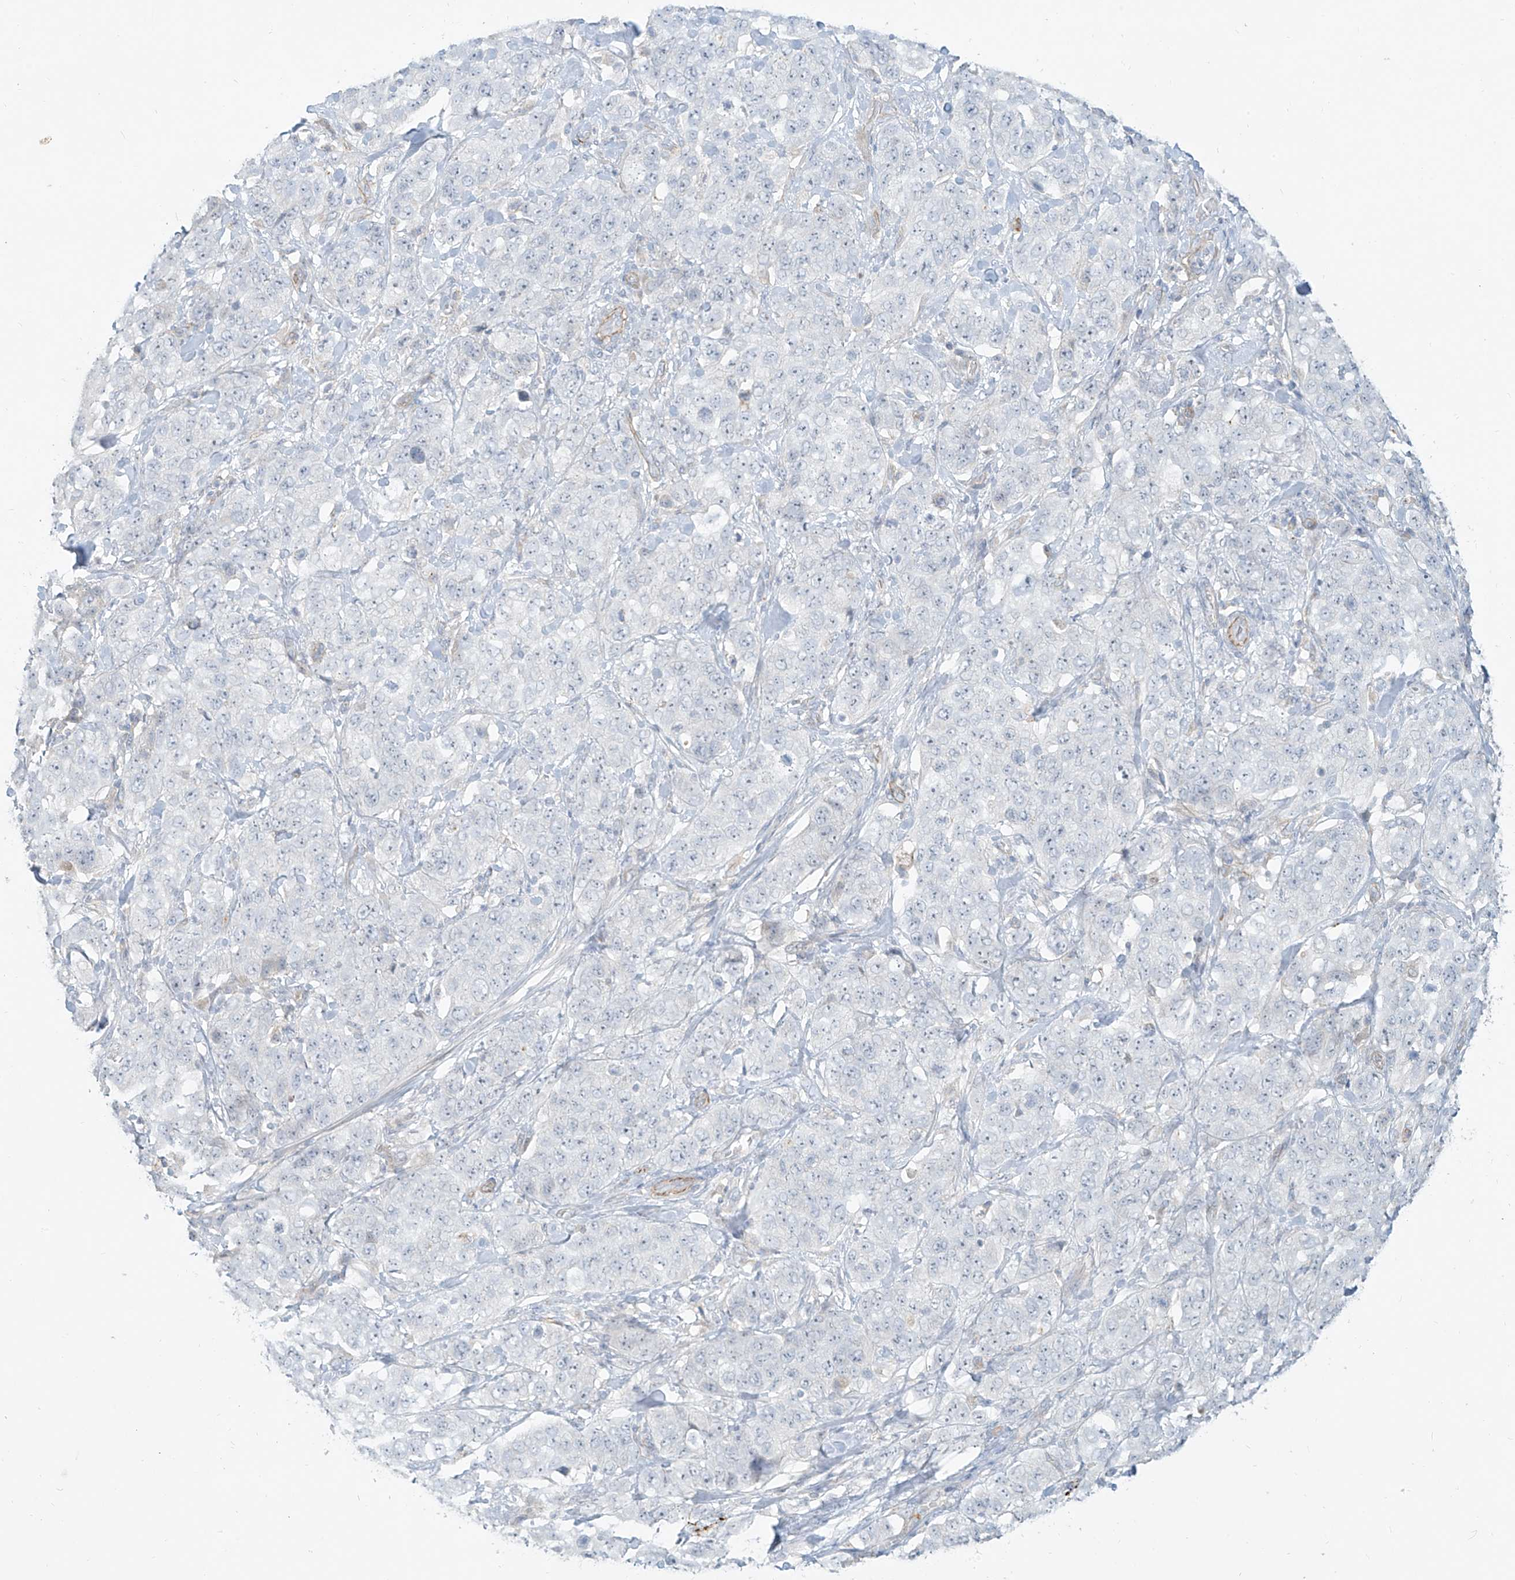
{"staining": {"intensity": "negative", "quantity": "none", "location": "none"}, "tissue": "stomach cancer", "cell_type": "Tumor cells", "image_type": "cancer", "snomed": [{"axis": "morphology", "description": "Adenocarcinoma, NOS"}, {"axis": "topography", "description": "Stomach"}], "caption": "Immunohistochemical staining of human stomach cancer displays no significant expression in tumor cells.", "gene": "C2orf42", "patient": {"sex": "male", "age": 48}}